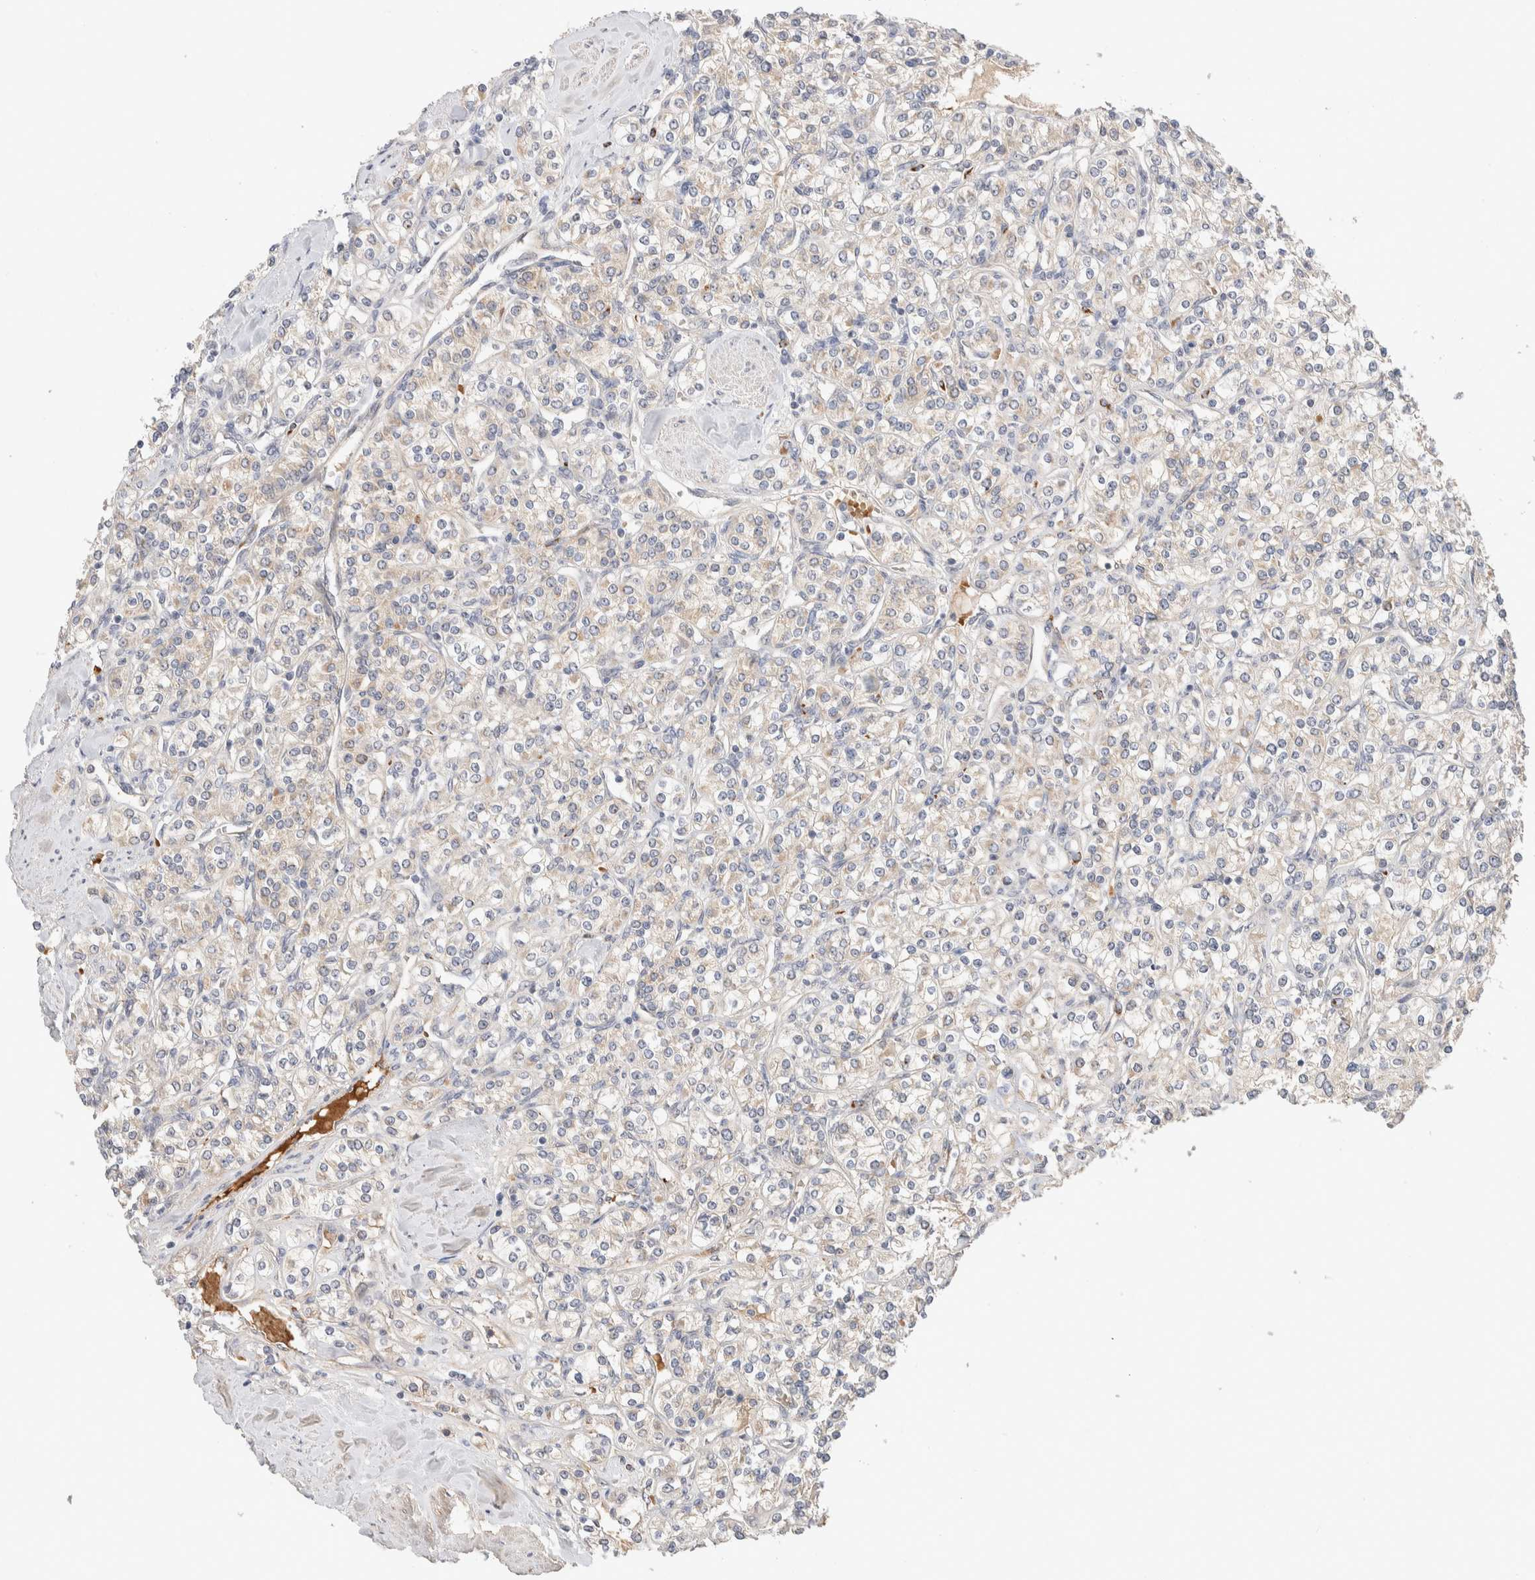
{"staining": {"intensity": "weak", "quantity": "<25%", "location": "cytoplasmic/membranous"}, "tissue": "renal cancer", "cell_type": "Tumor cells", "image_type": "cancer", "snomed": [{"axis": "morphology", "description": "Adenocarcinoma, NOS"}, {"axis": "topography", "description": "Kidney"}], "caption": "The histopathology image exhibits no significant positivity in tumor cells of adenocarcinoma (renal).", "gene": "CASK", "patient": {"sex": "male", "age": 77}}